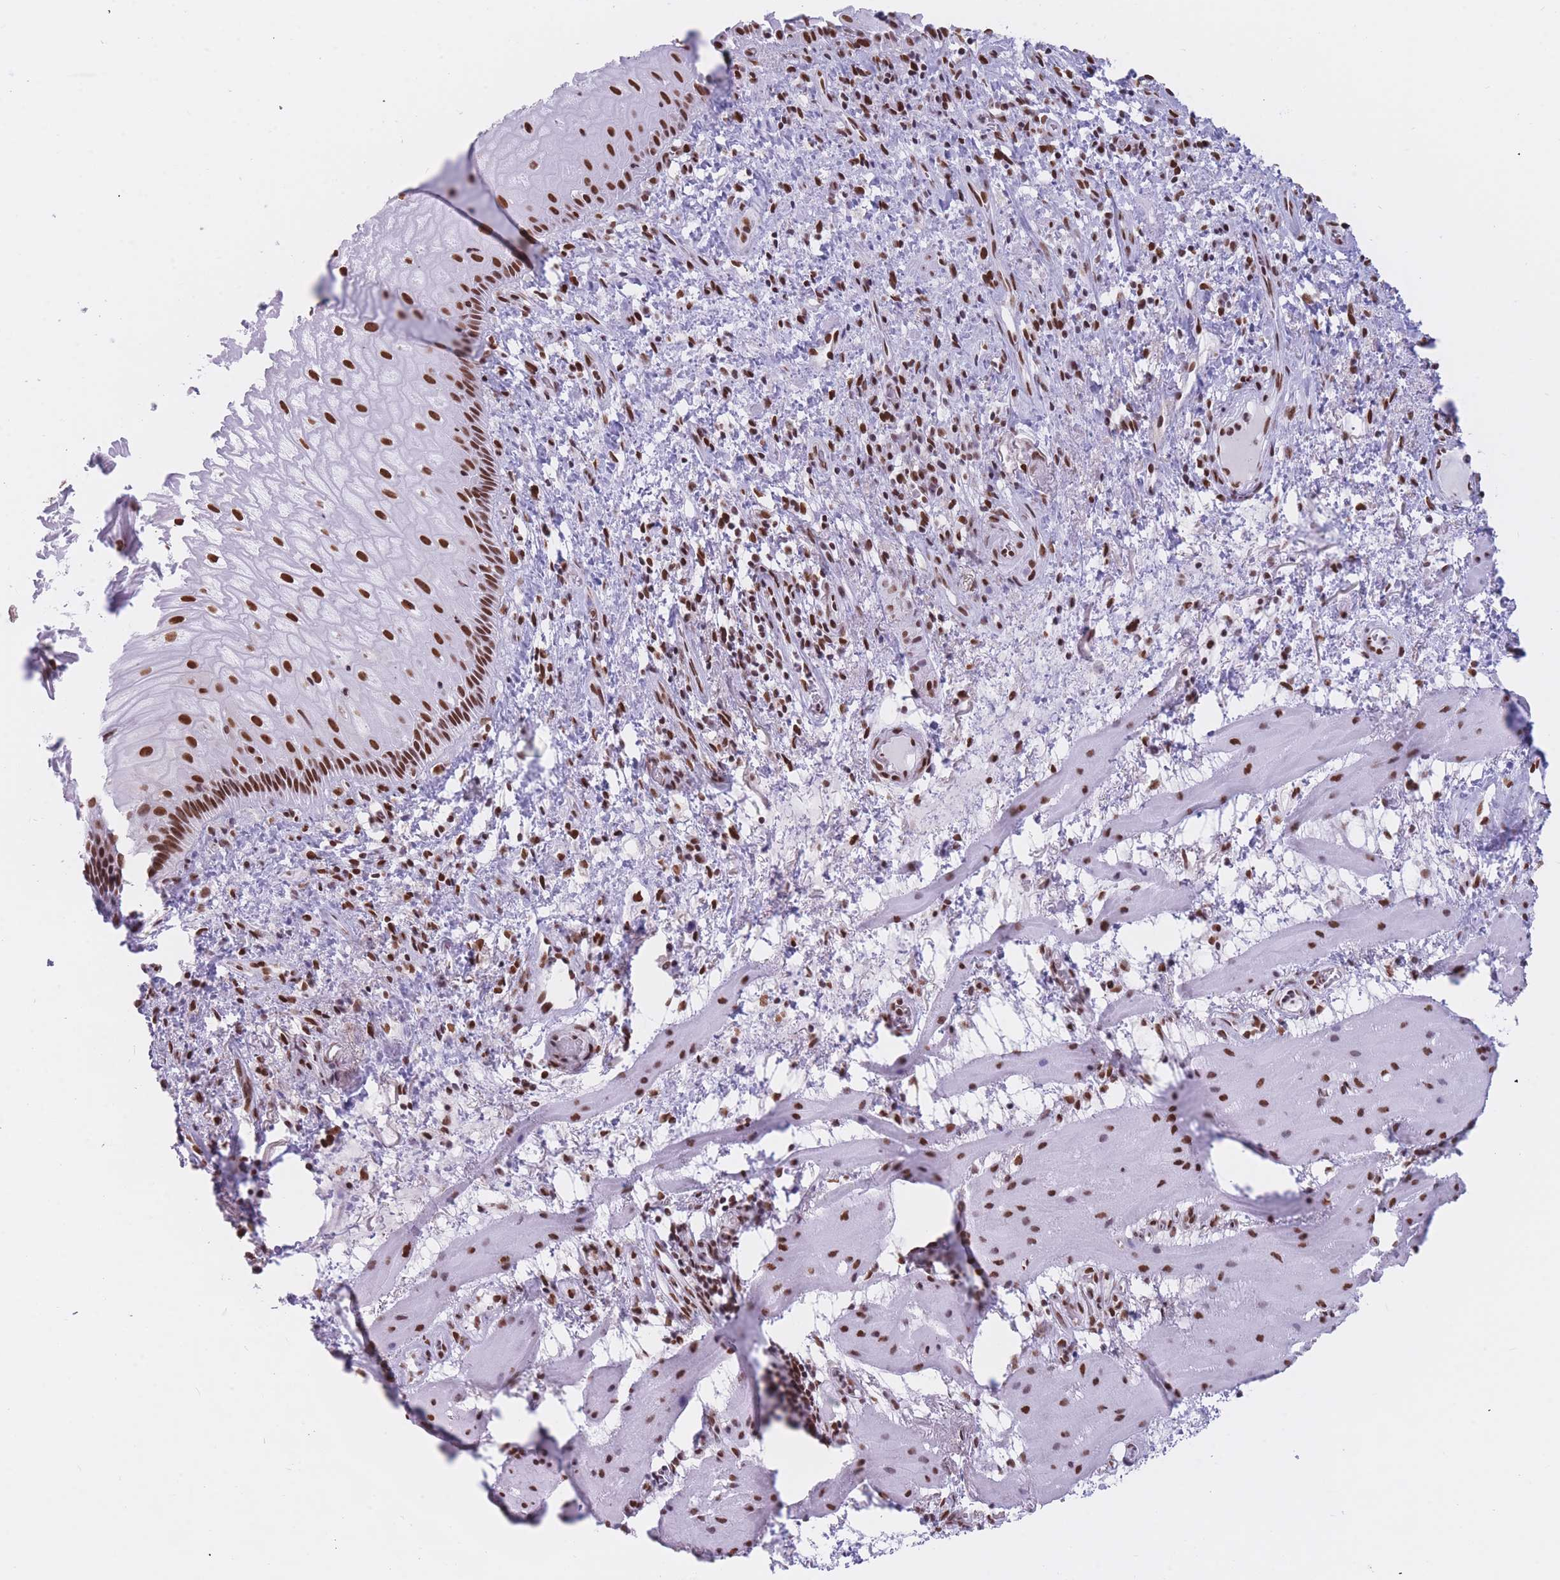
{"staining": {"intensity": "strong", "quantity": ">75%", "location": "nuclear"}, "tissue": "esophagus", "cell_type": "Squamous epithelial cells", "image_type": "normal", "snomed": [{"axis": "morphology", "description": "Normal tissue, NOS"}, {"axis": "topography", "description": "Esophagus"}], "caption": "There is high levels of strong nuclear staining in squamous epithelial cells of normal esophagus, as demonstrated by immunohistochemical staining (brown color).", "gene": "HNRNPUL1", "patient": {"sex": "female", "age": 75}}